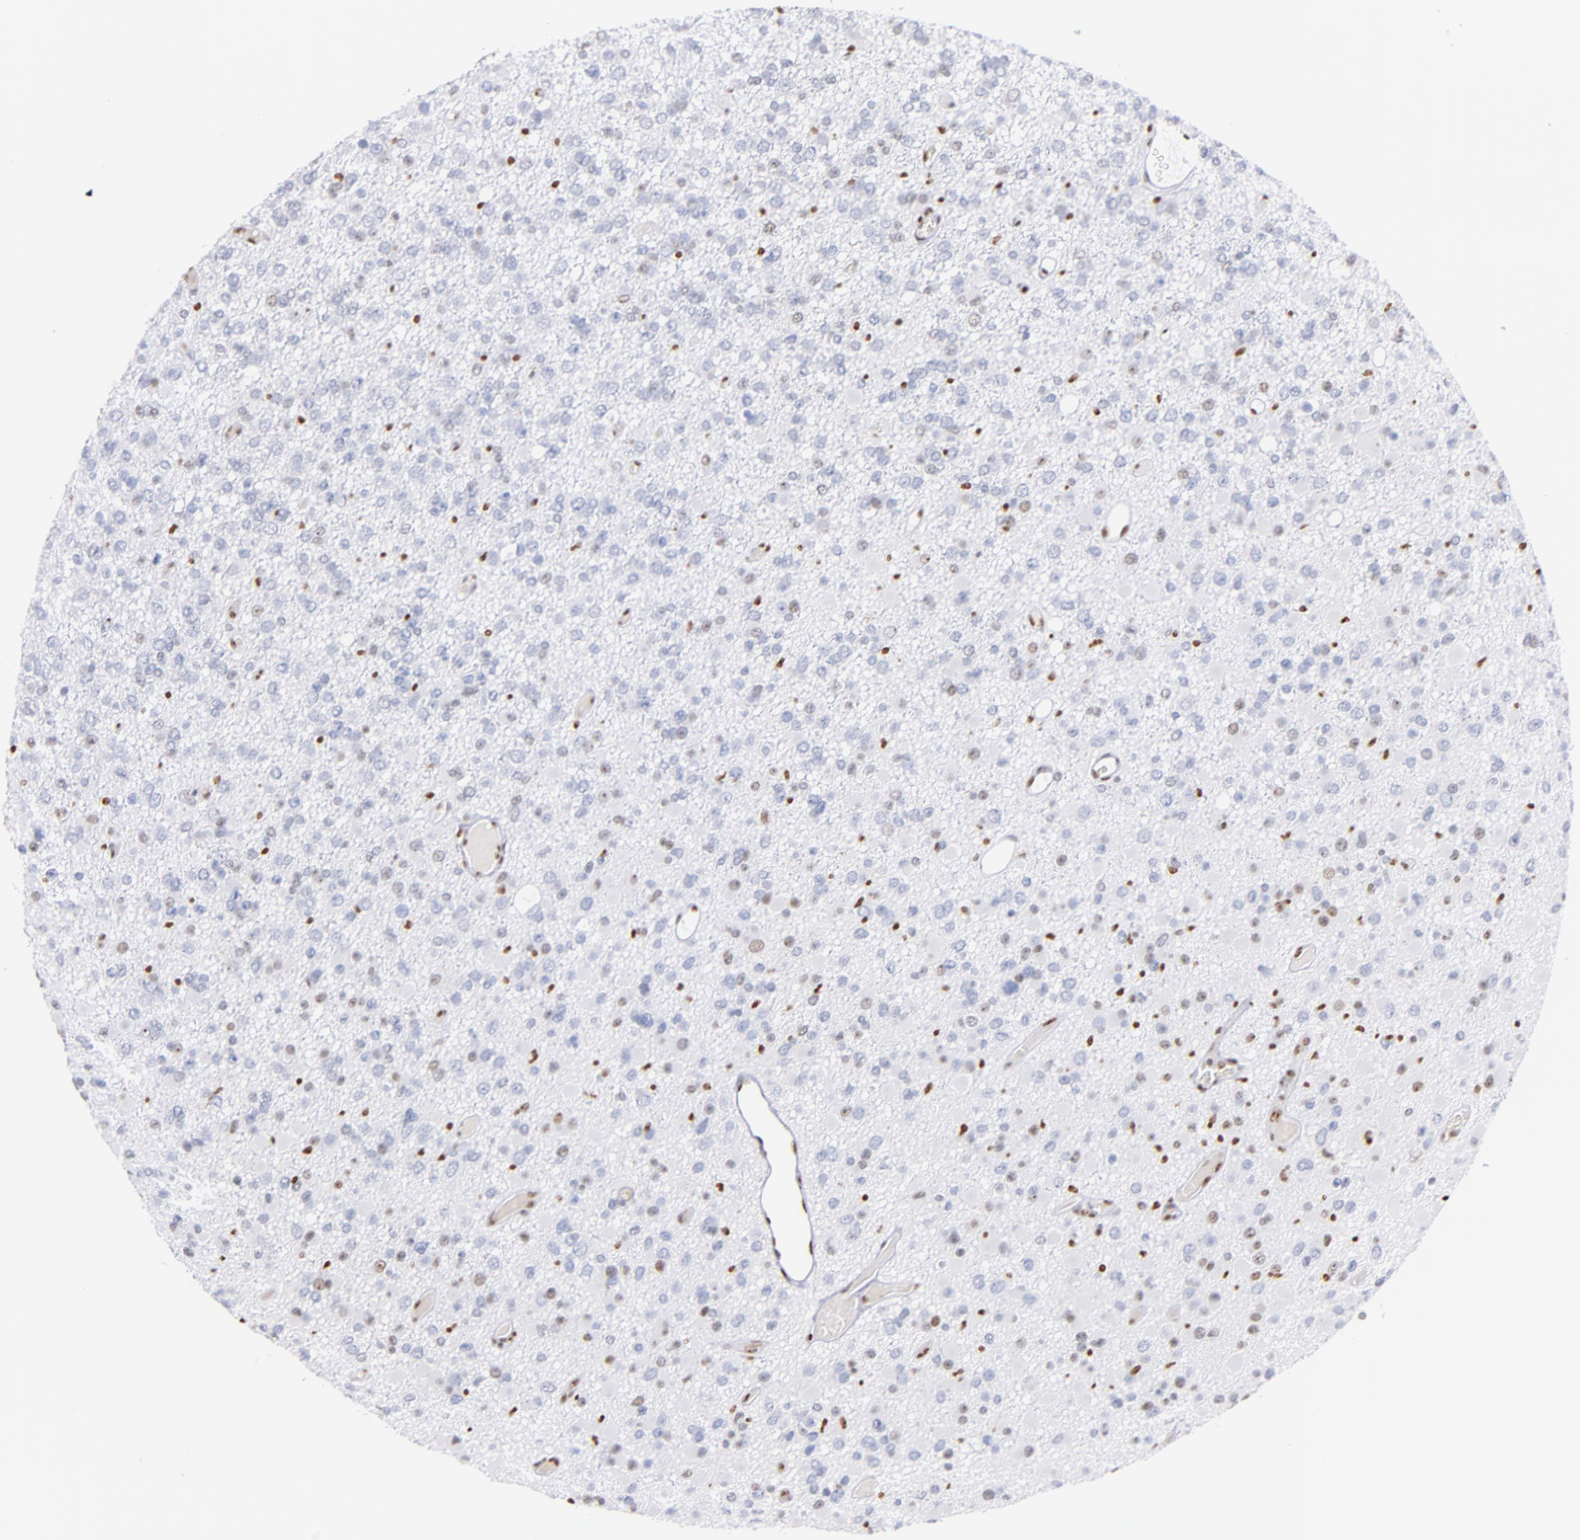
{"staining": {"intensity": "moderate", "quantity": "<25%", "location": "nuclear"}, "tissue": "glioma", "cell_type": "Tumor cells", "image_type": "cancer", "snomed": [{"axis": "morphology", "description": "Glioma, malignant, Low grade"}, {"axis": "topography", "description": "Brain"}], "caption": "Immunohistochemical staining of human glioma reveals low levels of moderate nuclear positivity in about <25% of tumor cells.", "gene": "IFI16", "patient": {"sex": "male", "age": 42}}